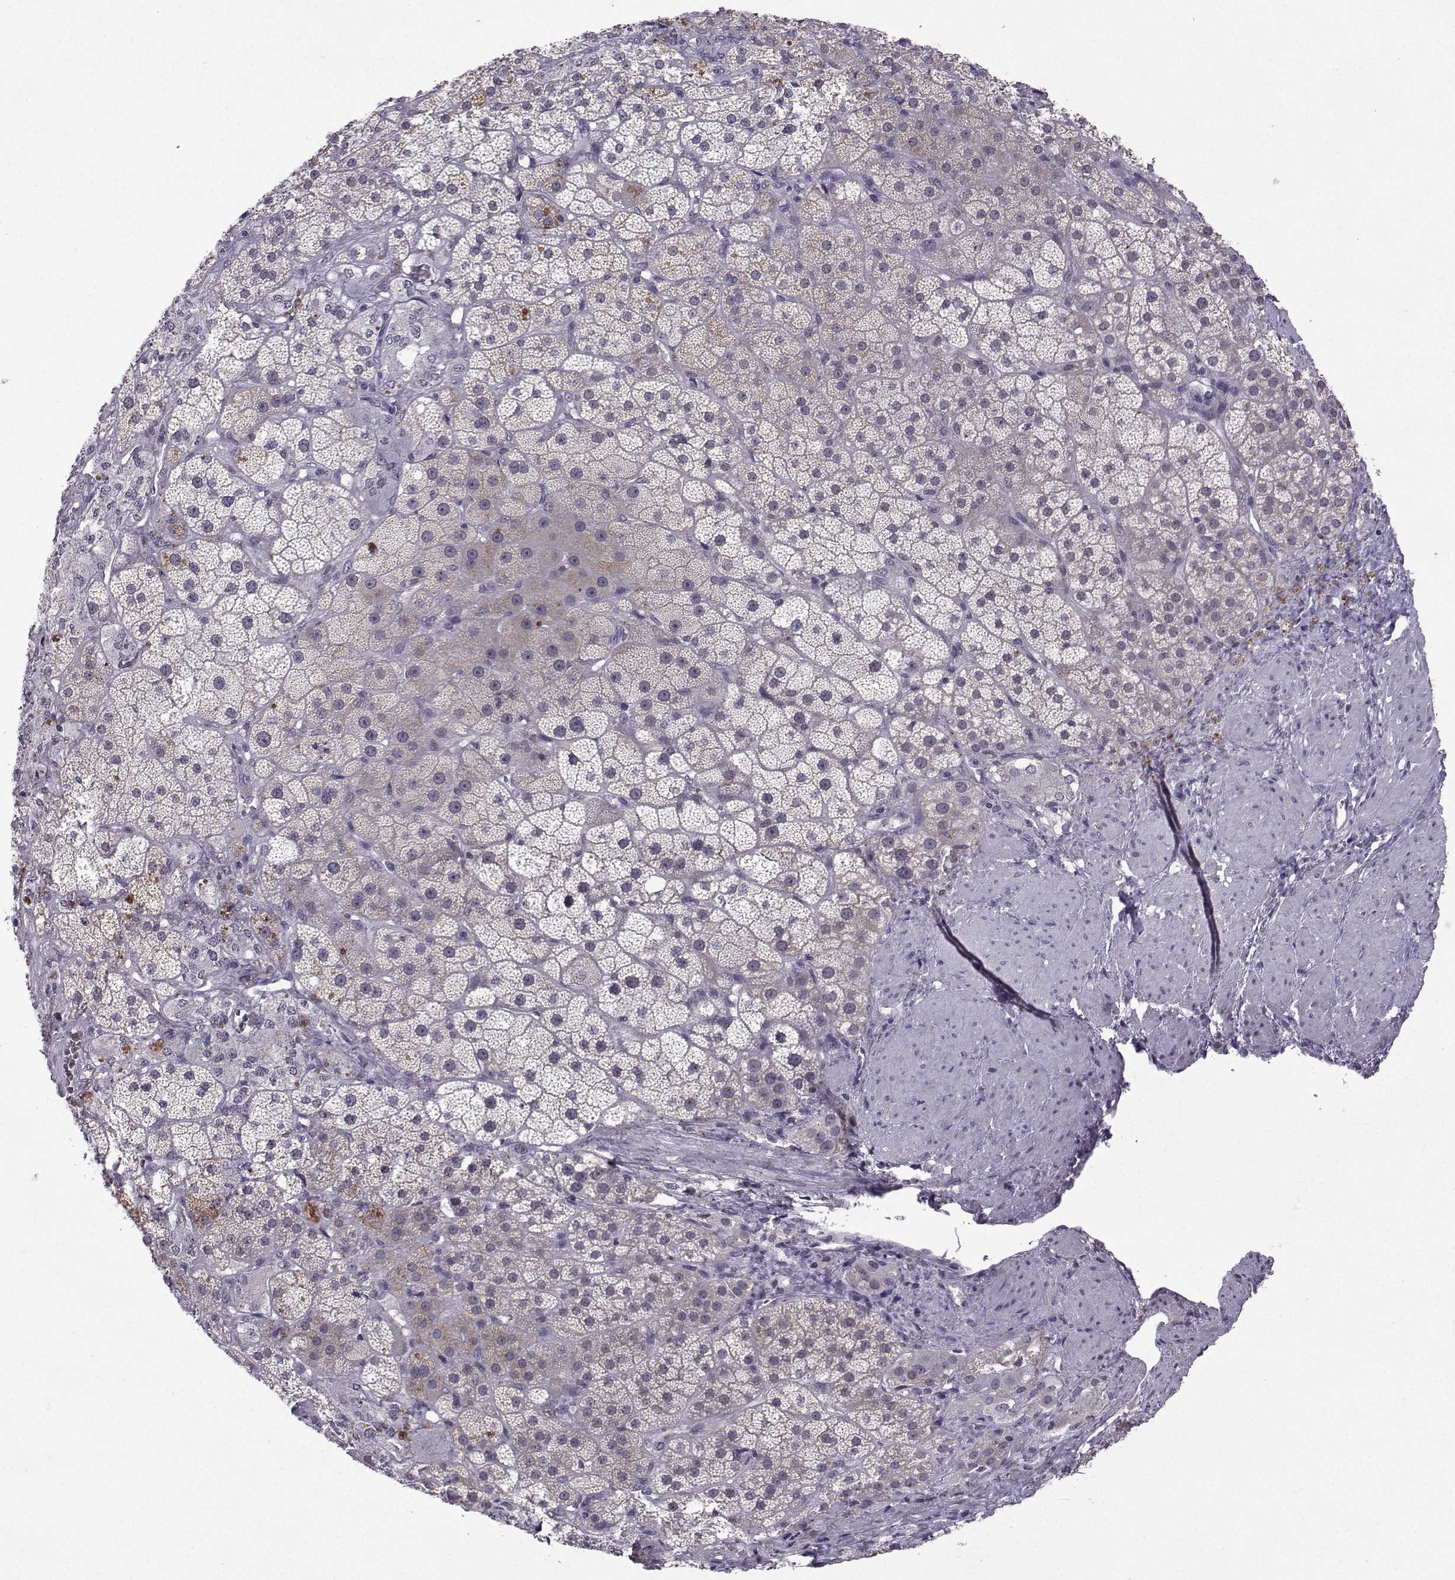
{"staining": {"intensity": "moderate", "quantity": "<25%", "location": "cytoplasmic/membranous"}, "tissue": "adrenal gland", "cell_type": "Glandular cells", "image_type": "normal", "snomed": [{"axis": "morphology", "description": "Normal tissue, NOS"}, {"axis": "topography", "description": "Adrenal gland"}], "caption": "IHC of normal human adrenal gland demonstrates low levels of moderate cytoplasmic/membranous positivity in about <25% of glandular cells.", "gene": "CCL28", "patient": {"sex": "male", "age": 57}}